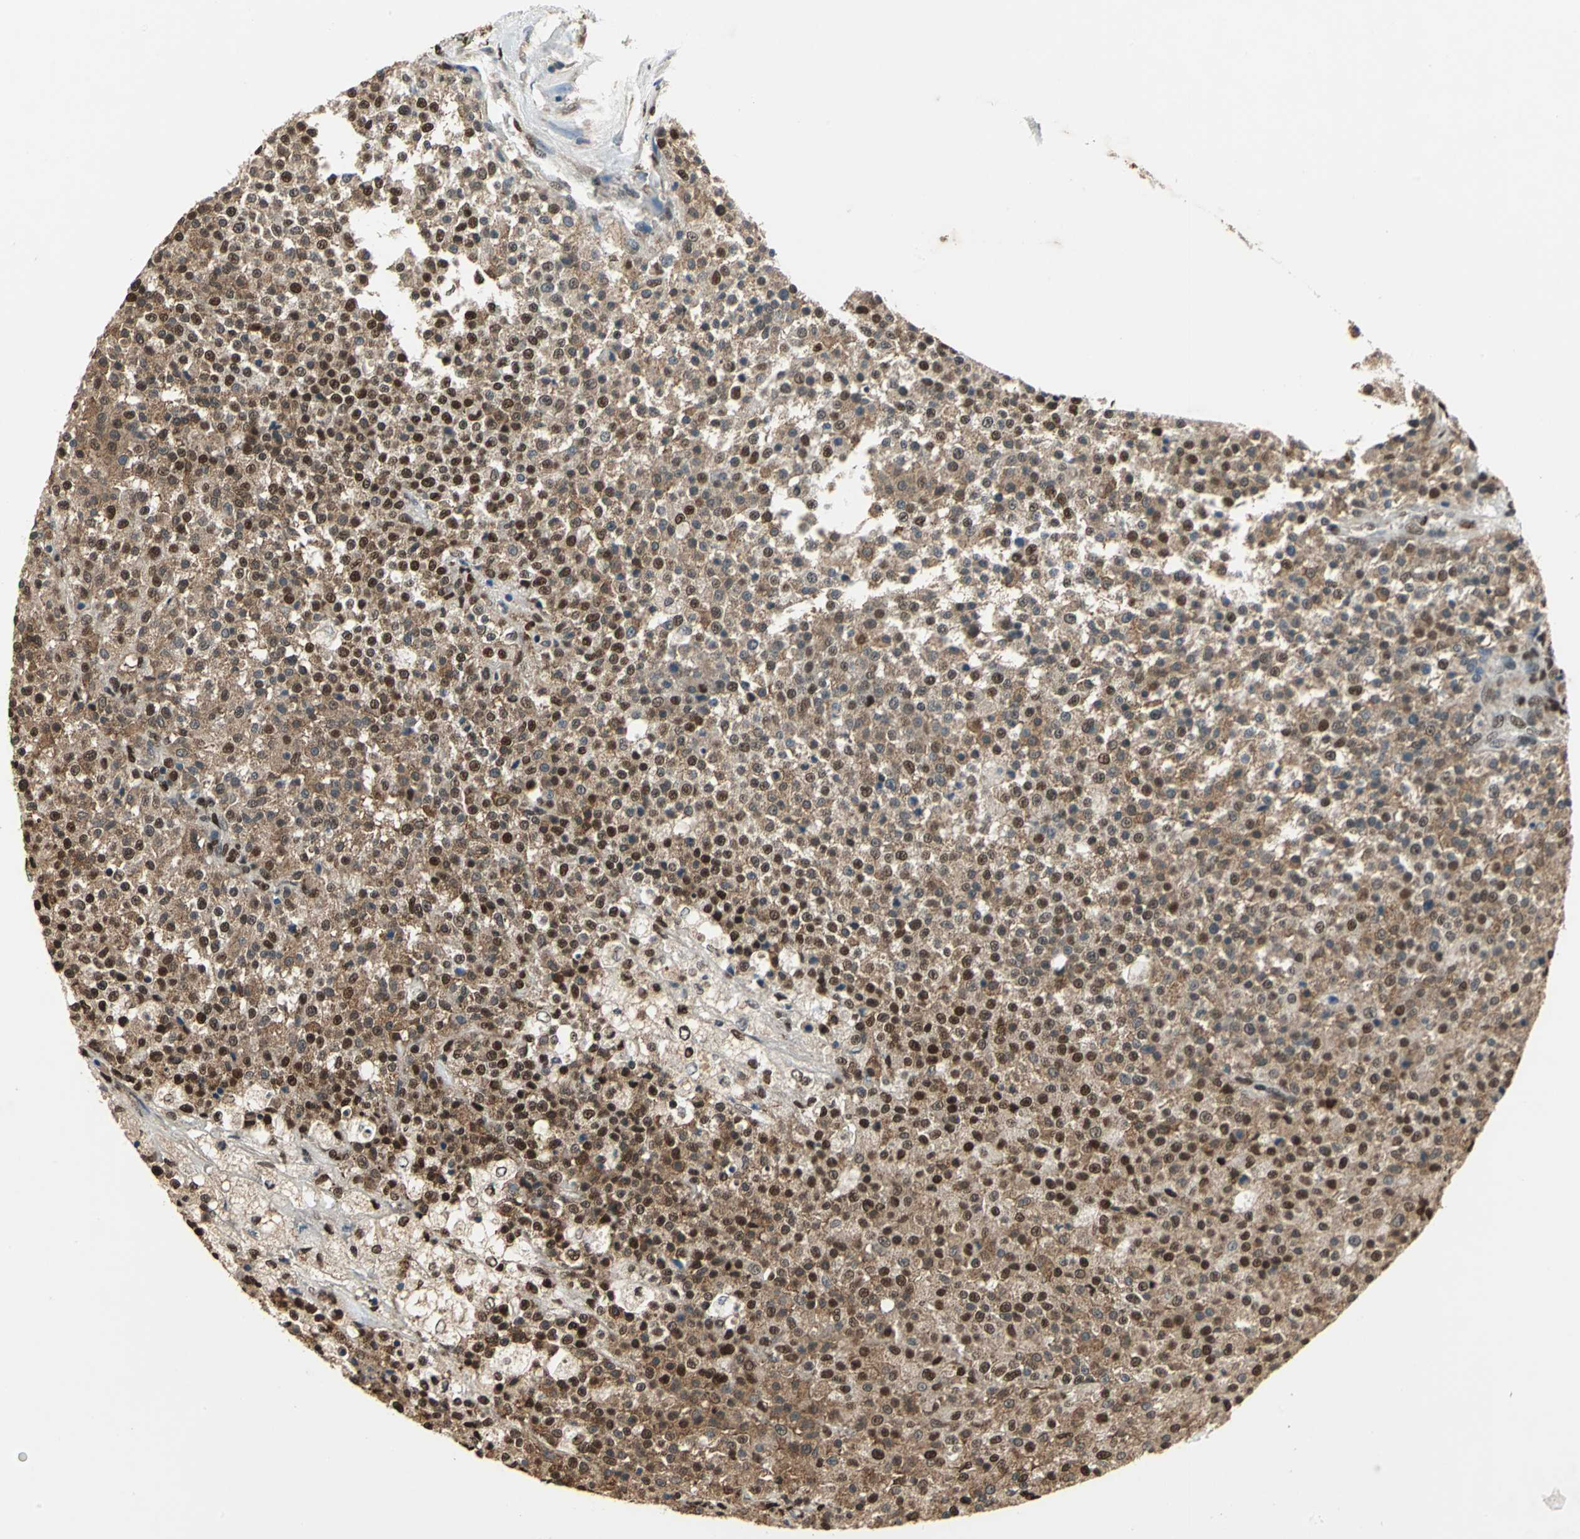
{"staining": {"intensity": "moderate", "quantity": ">75%", "location": "cytoplasmic/membranous,nuclear"}, "tissue": "testis cancer", "cell_type": "Tumor cells", "image_type": "cancer", "snomed": [{"axis": "morphology", "description": "Seminoma, NOS"}, {"axis": "topography", "description": "Testis"}], "caption": "Moderate cytoplasmic/membranous and nuclear staining for a protein is present in about >75% of tumor cells of testis seminoma using immunohistochemistry.", "gene": "ANP32A", "patient": {"sex": "male", "age": 59}}